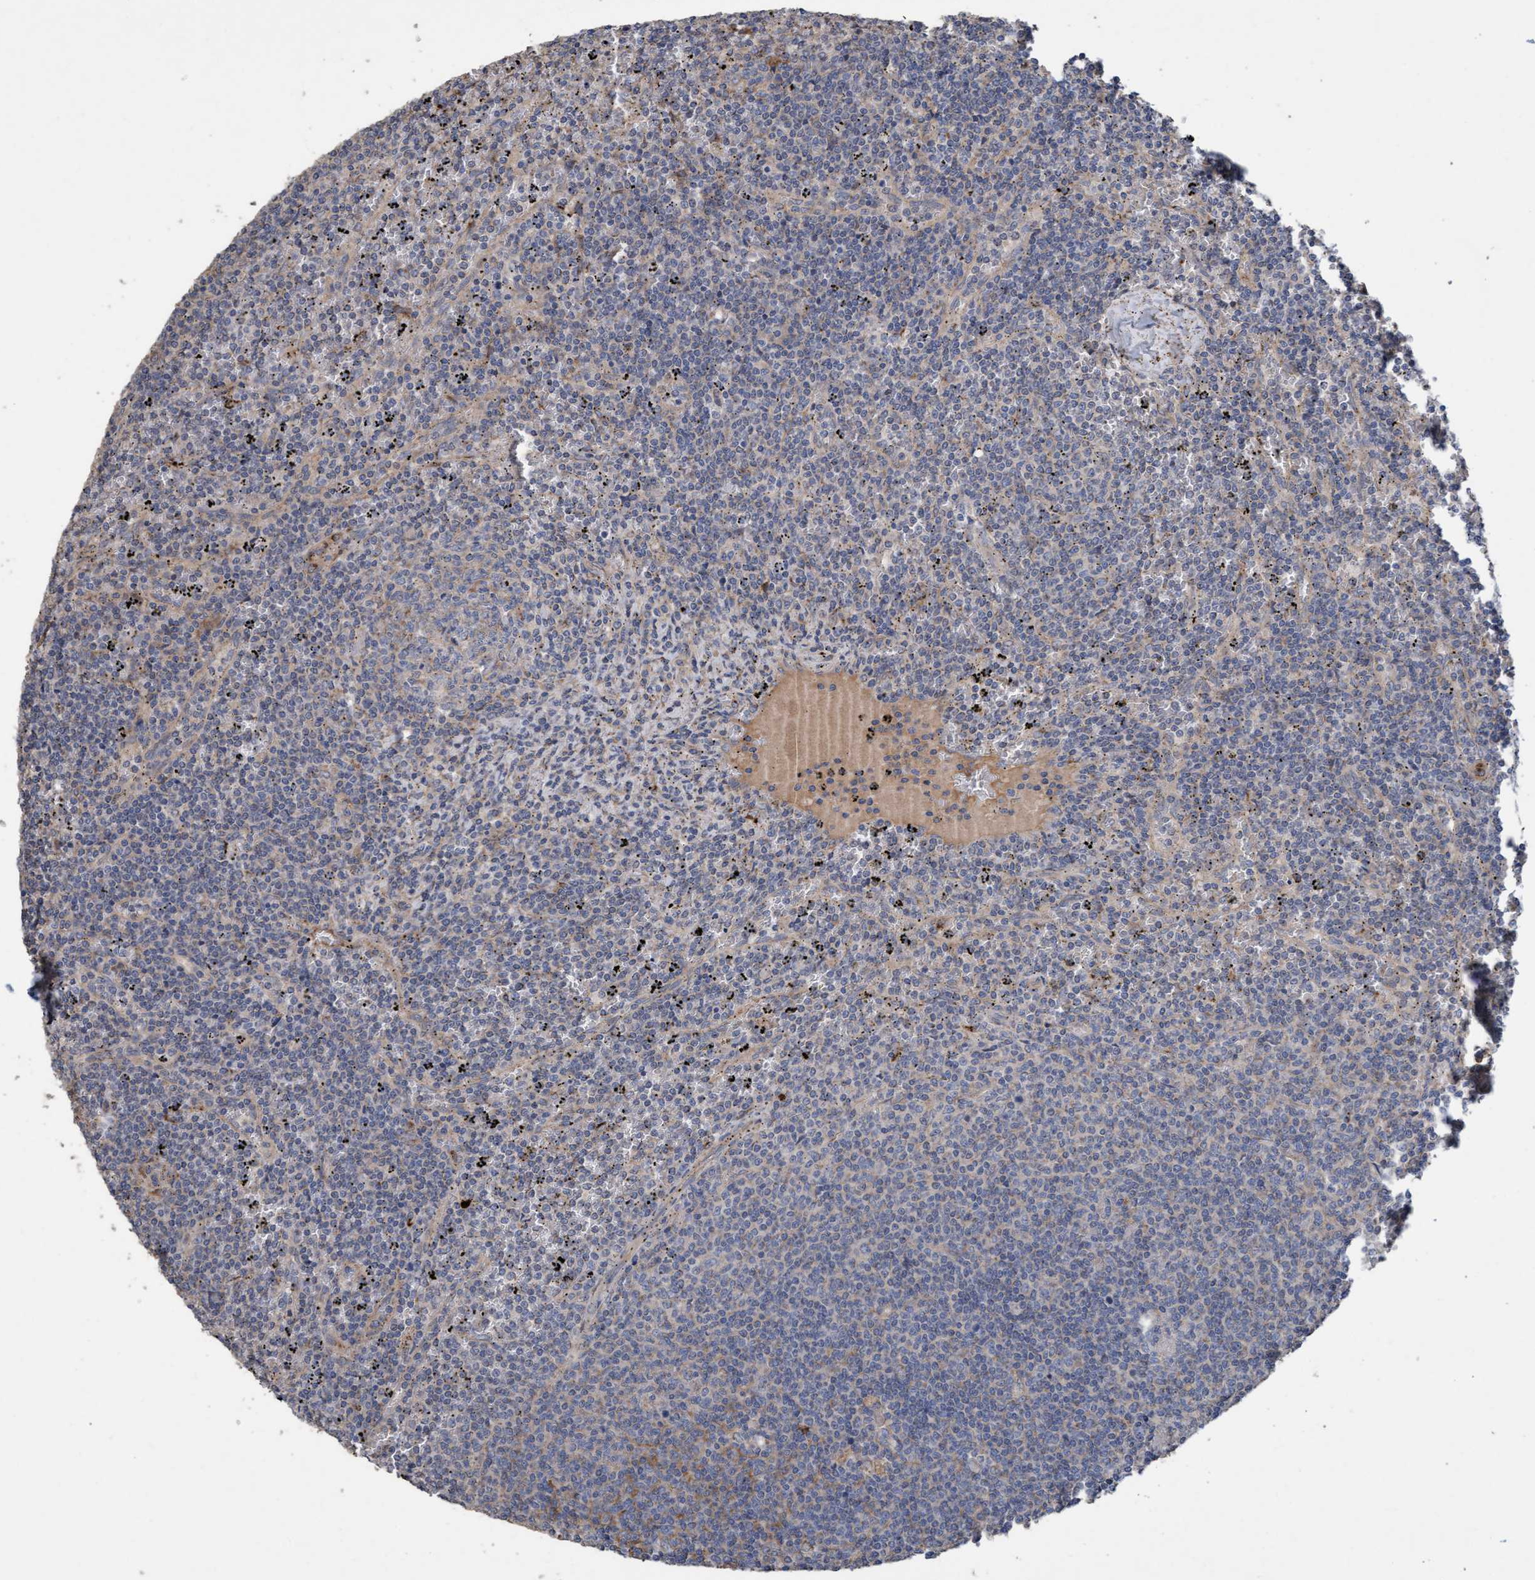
{"staining": {"intensity": "negative", "quantity": "none", "location": "none"}, "tissue": "lymphoma", "cell_type": "Tumor cells", "image_type": "cancer", "snomed": [{"axis": "morphology", "description": "Malignant lymphoma, non-Hodgkin's type, Low grade"}, {"axis": "topography", "description": "Spleen"}], "caption": "A histopathology image of lymphoma stained for a protein displays no brown staining in tumor cells. (DAB (3,3'-diaminobenzidine) immunohistochemistry, high magnification).", "gene": "DDHD2", "patient": {"sex": "female", "age": 50}}